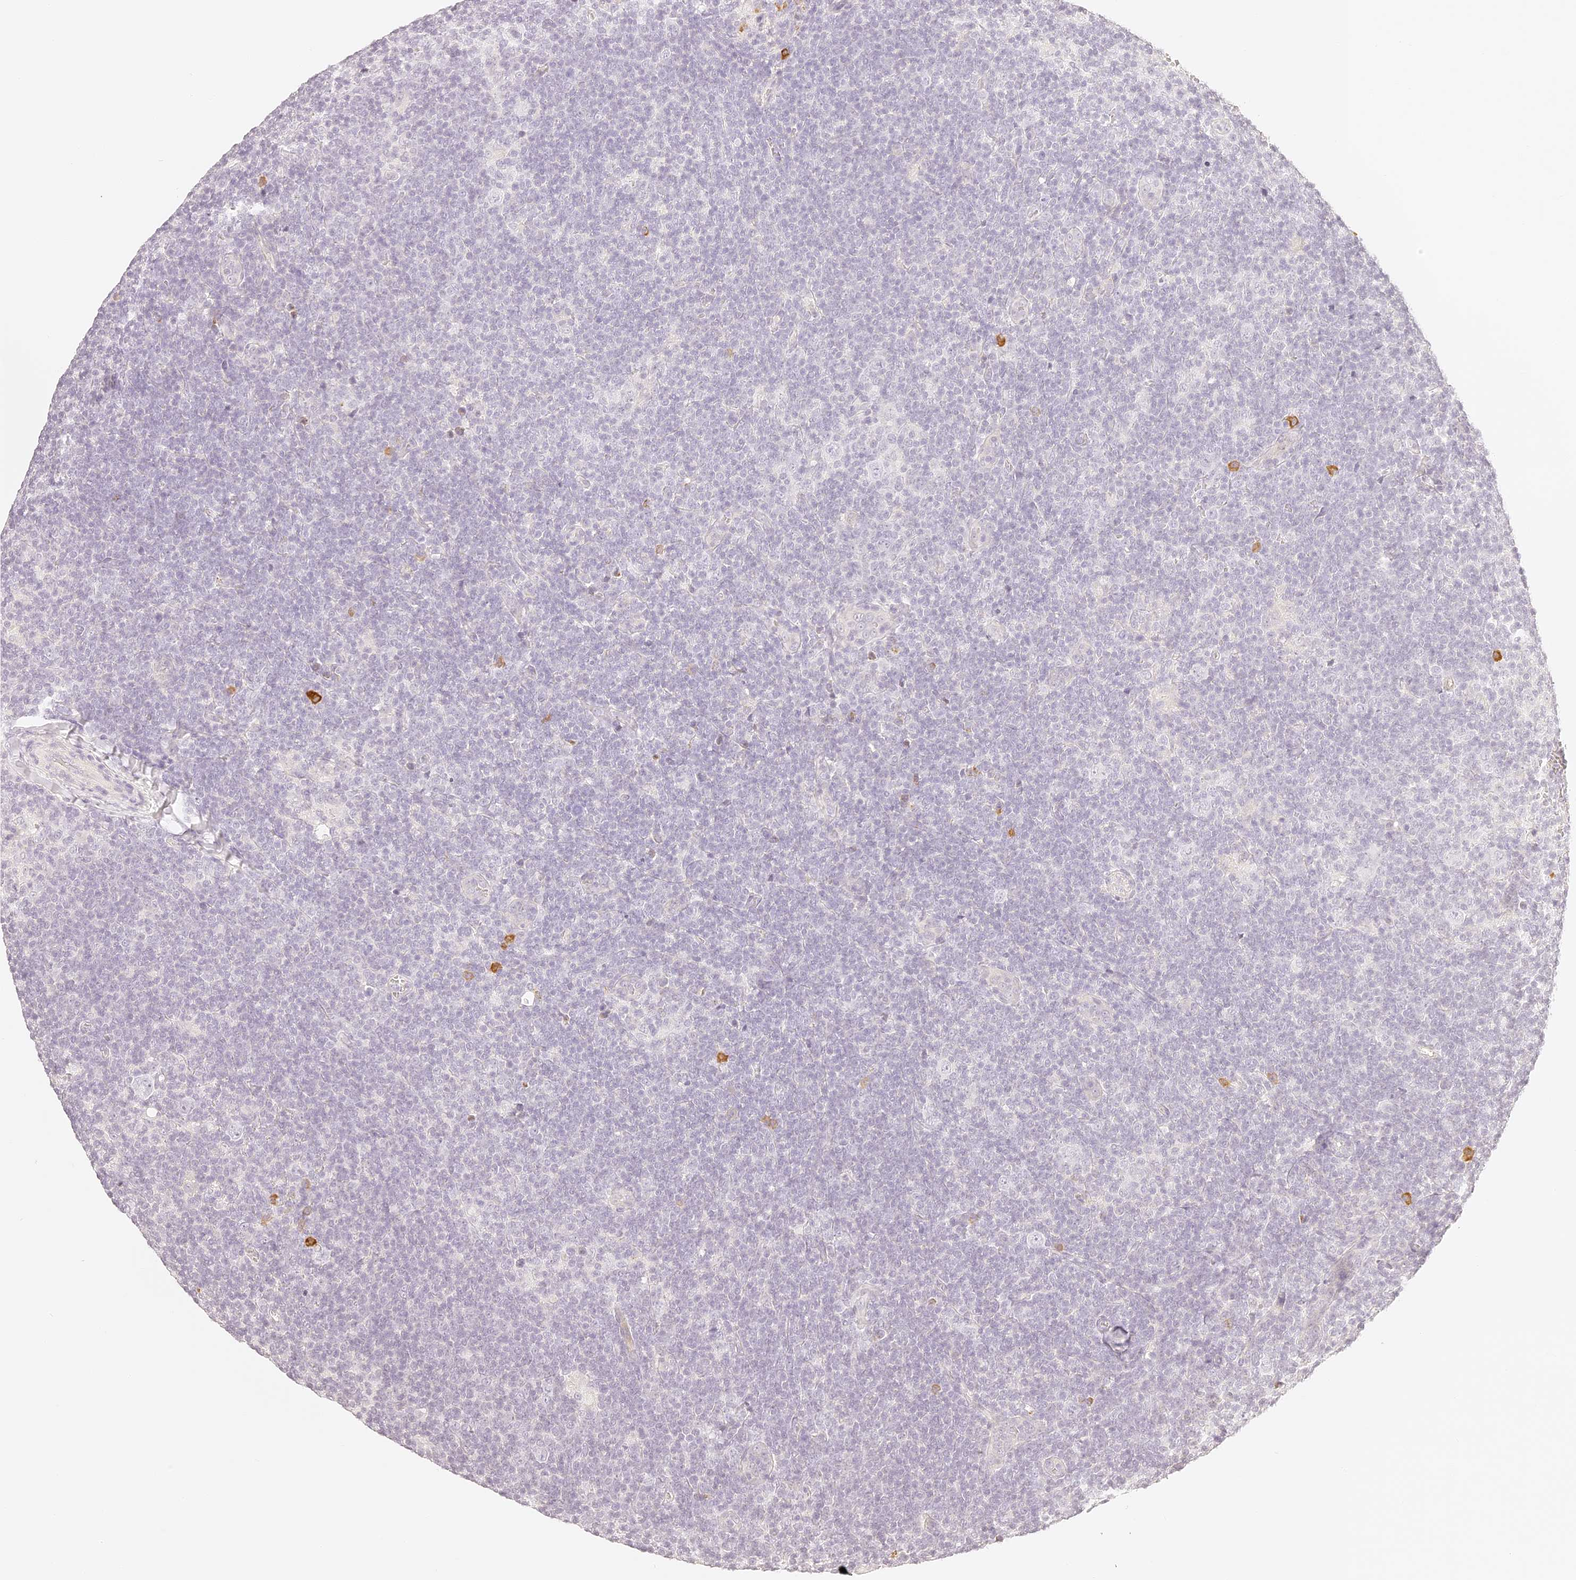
{"staining": {"intensity": "negative", "quantity": "none", "location": "none"}, "tissue": "lymphoma", "cell_type": "Tumor cells", "image_type": "cancer", "snomed": [{"axis": "morphology", "description": "Hodgkin's disease, NOS"}, {"axis": "topography", "description": "Lymph node"}], "caption": "Immunohistochemistry histopathology image of neoplastic tissue: lymphoma stained with DAB exhibits no significant protein expression in tumor cells. (DAB IHC with hematoxylin counter stain).", "gene": "TRIM45", "patient": {"sex": "female", "age": 57}}